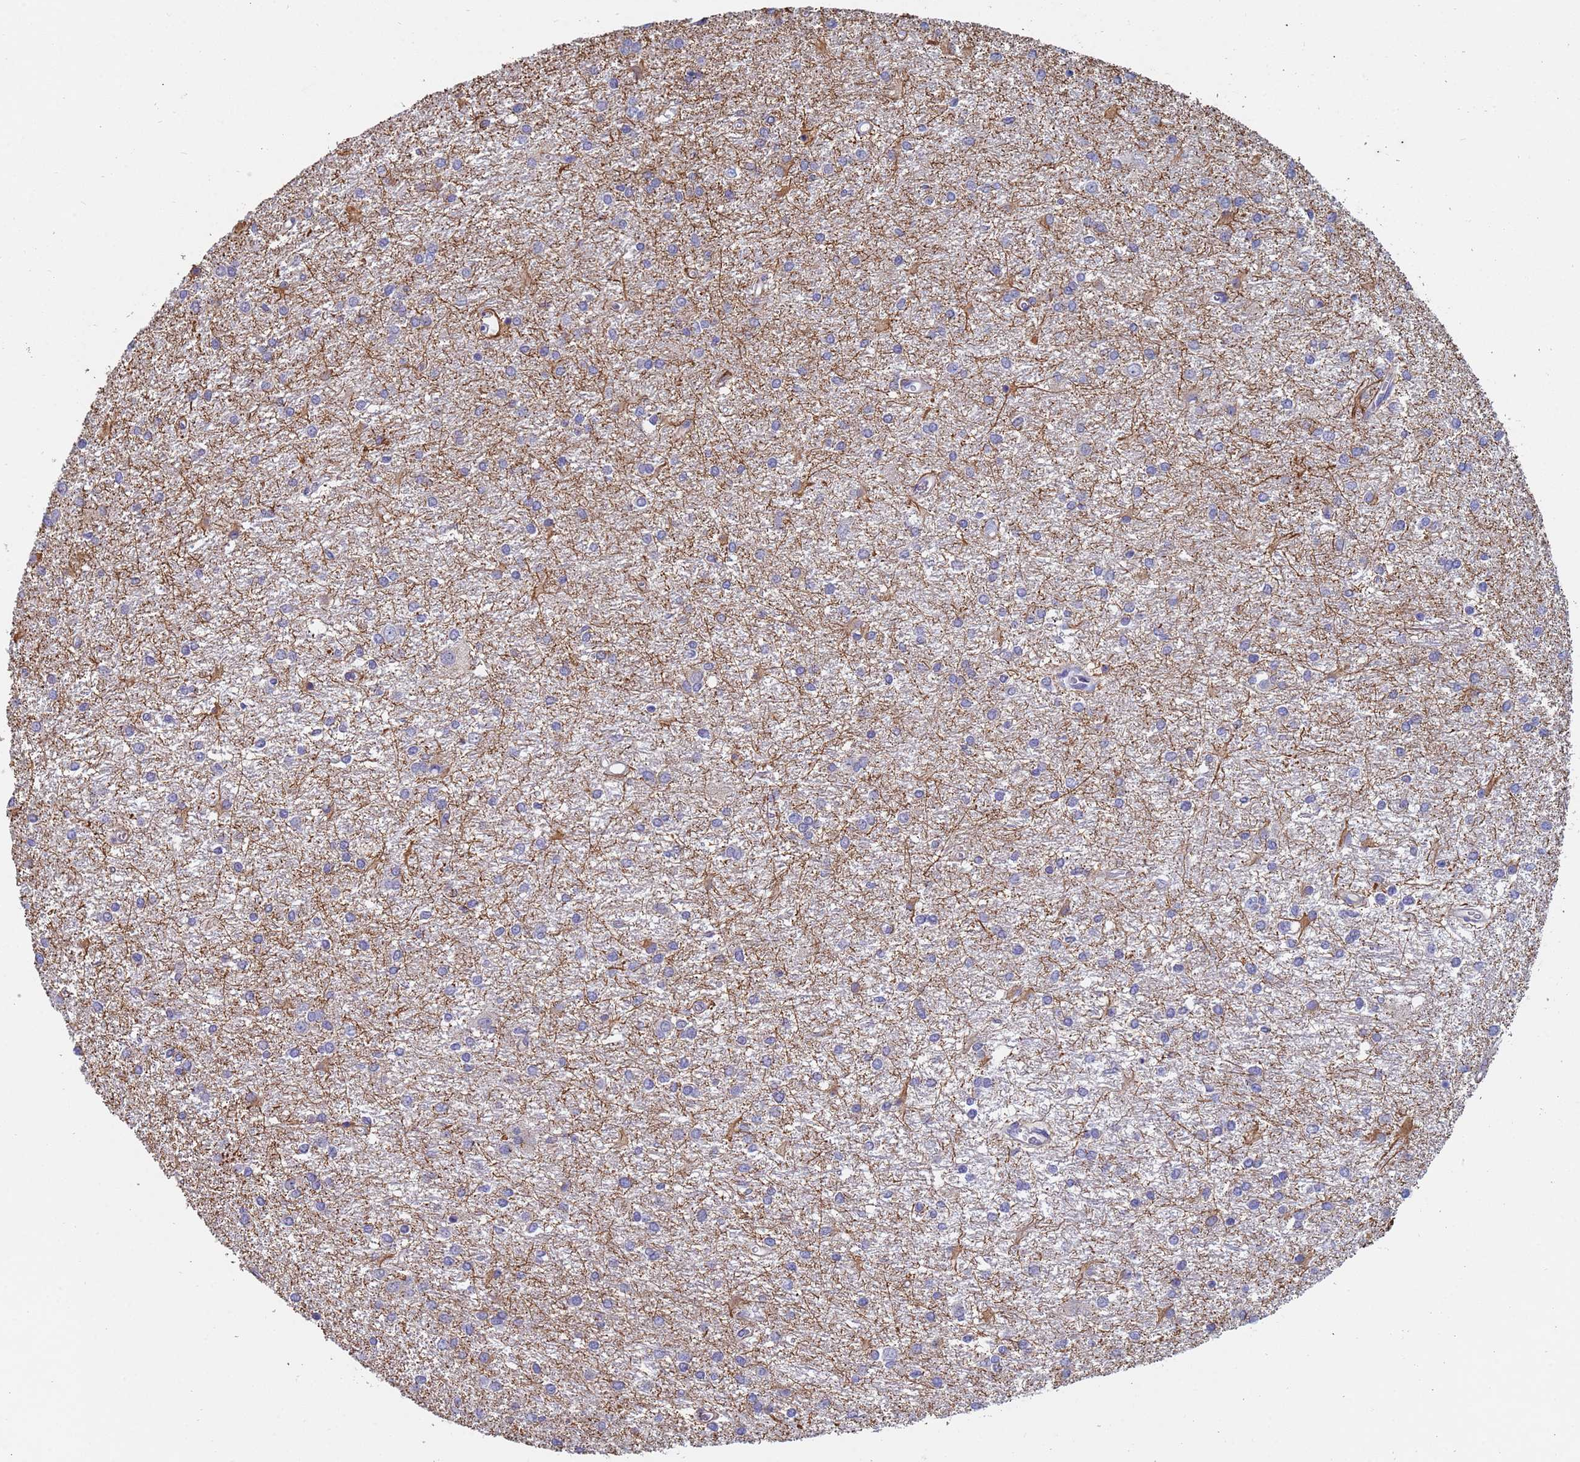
{"staining": {"intensity": "negative", "quantity": "none", "location": "none"}, "tissue": "glioma", "cell_type": "Tumor cells", "image_type": "cancer", "snomed": [{"axis": "morphology", "description": "Glioma, malignant, High grade"}, {"axis": "topography", "description": "Brain"}], "caption": "Immunohistochemistry (IHC) micrograph of neoplastic tissue: glioma stained with DAB displays no significant protein staining in tumor cells.", "gene": "IHO1", "patient": {"sex": "female", "age": 50}}